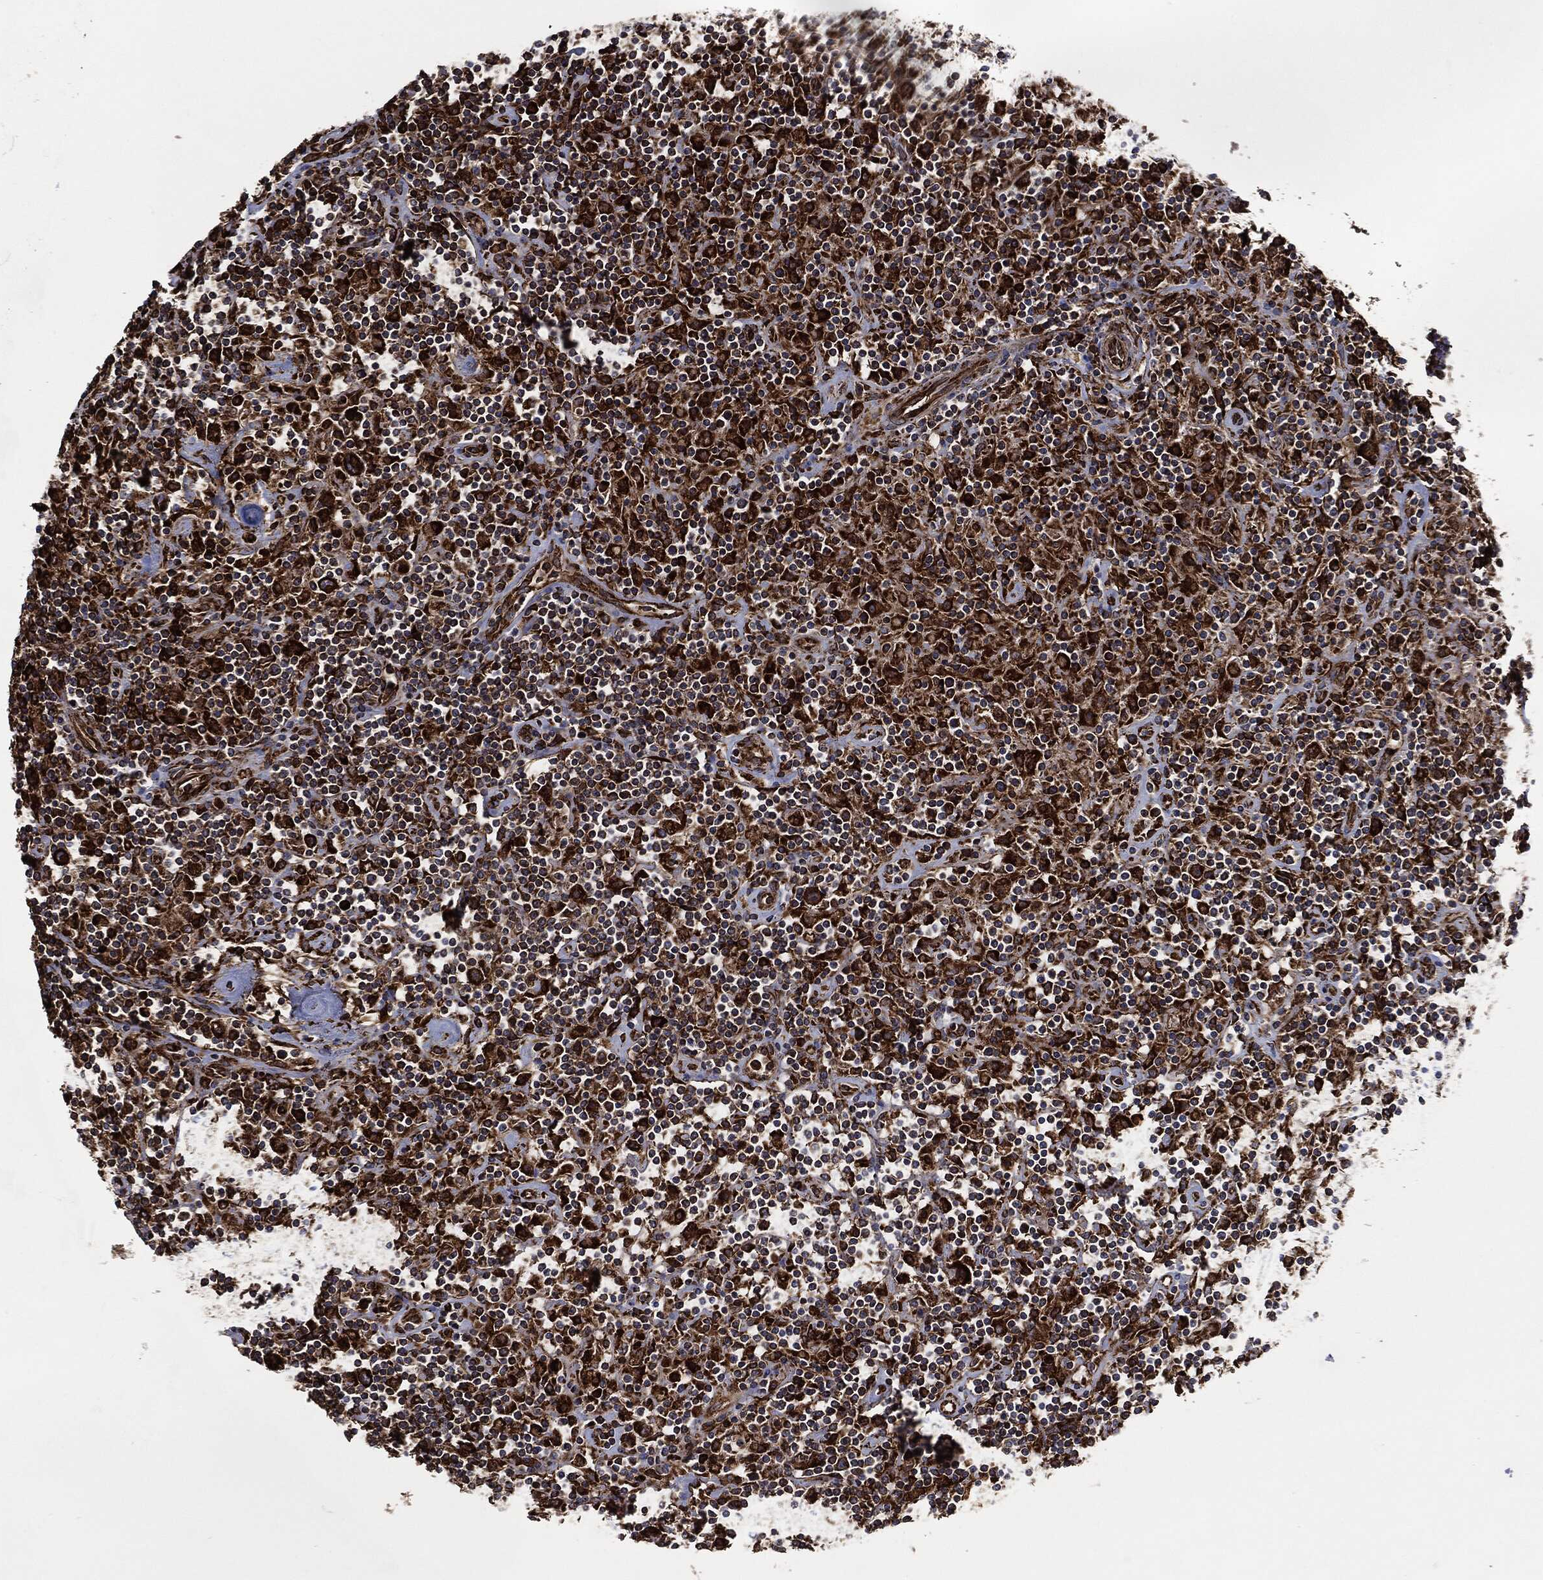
{"staining": {"intensity": "strong", "quantity": ">75%", "location": "cytoplasmic/membranous"}, "tissue": "lymphoma", "cell_type": "Tumor cells", "image_type": "cancer", "snomed": [{"axis": "morphology", "description": "Hodgkin's disease, NOS"}, {"axis": "topography", "description": "Lymph node"}], "caption": "Protein analysis of Hodgkin's disease tissue displays strong cytoplasmic/membranous expression in about >75% of tumor cells.", "gene": "AMFR", "patient": {"sex": "male", "age": 70}}